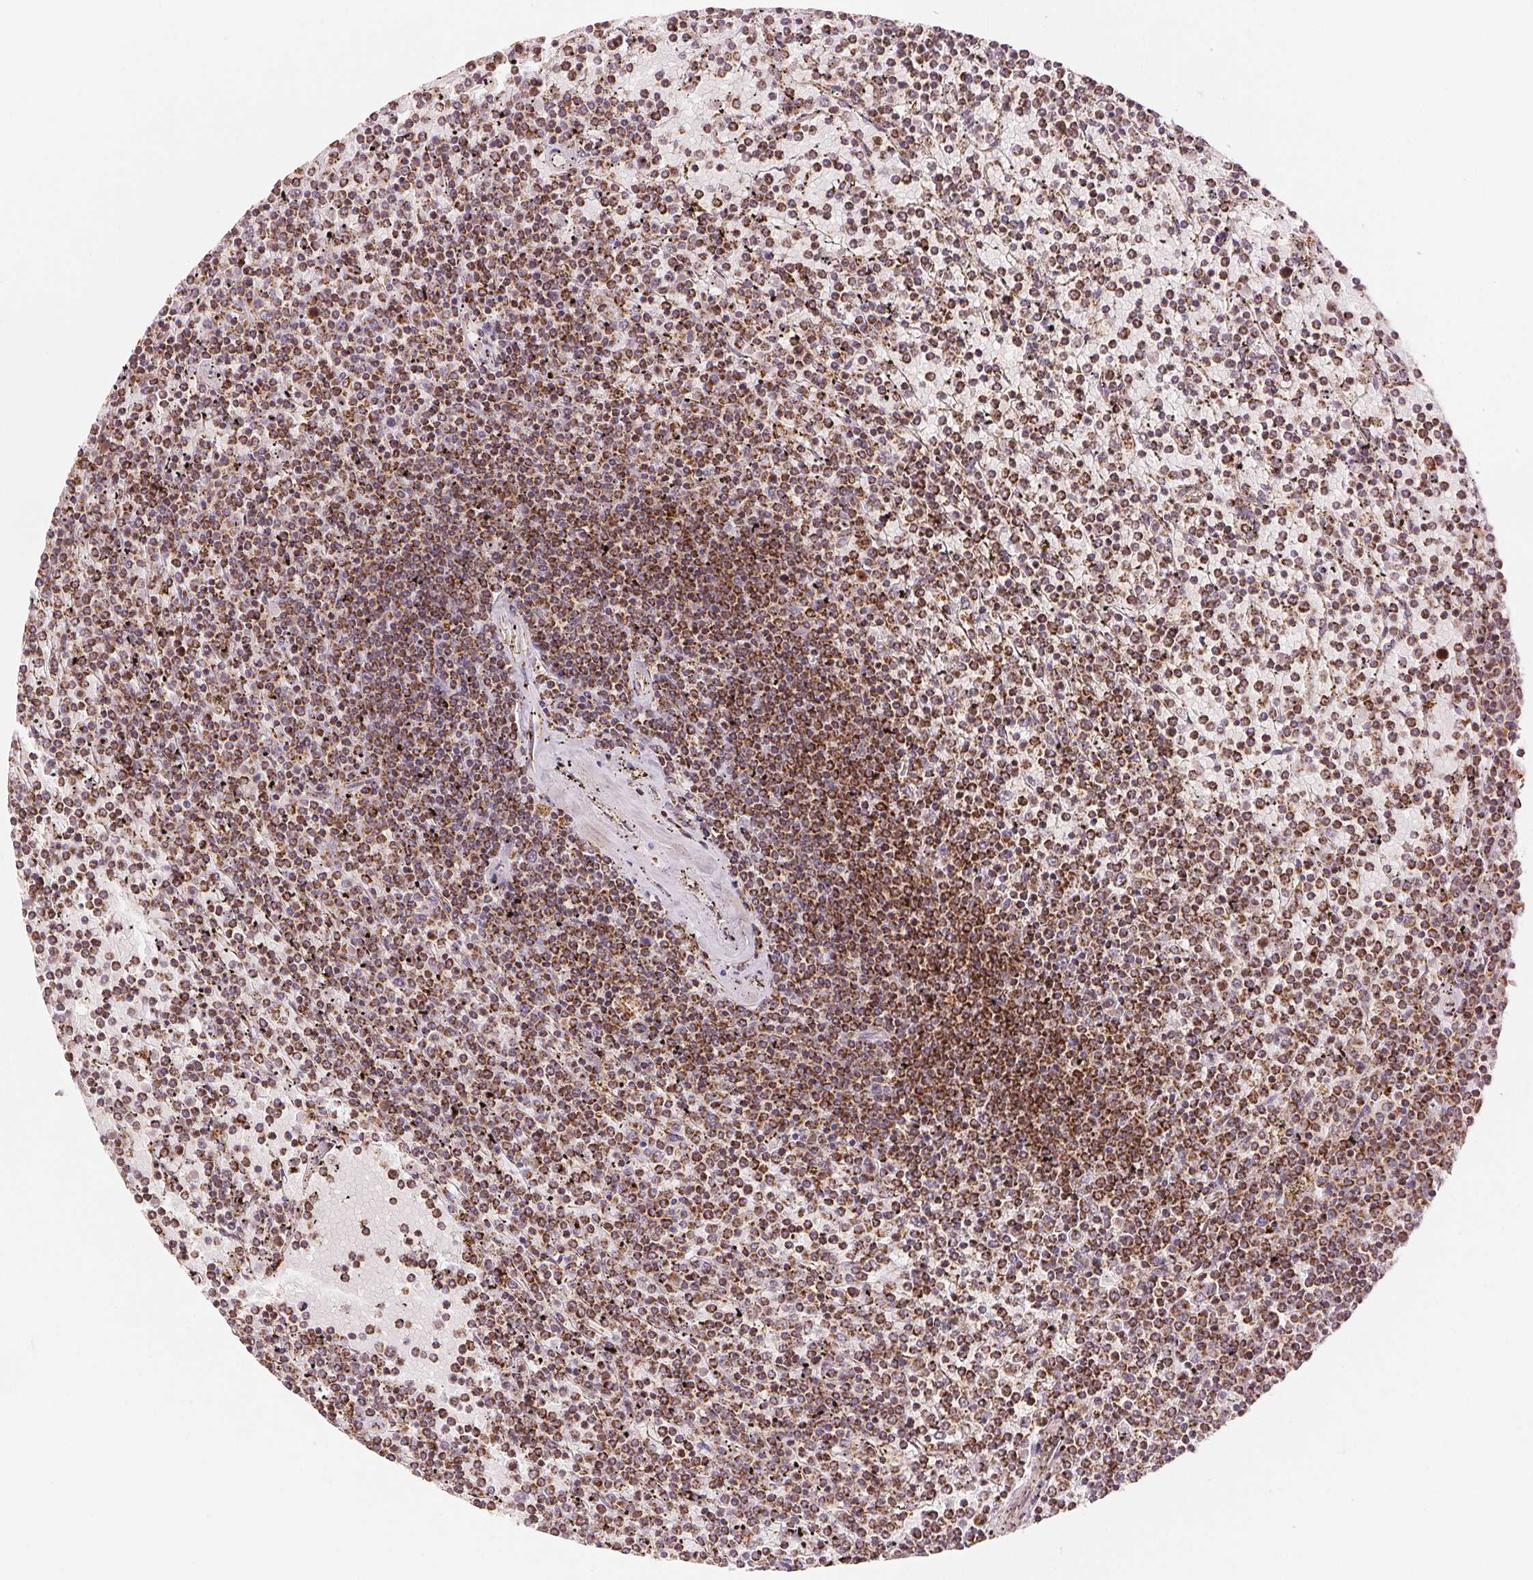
{"staining": {"intensity": "strong", "quantity": ">75%", "location": "cytoplasmic/membranous"}, "tissue": "lymphoma", "cell_type": "Tumor cells", "image_type": "cancer", "snomed": [{"axis": "morphology", "description": "Malignant lymphoma, non-Hodgkin's type, Low grade"}, {"axis": "topography", "description": "Spleen"}], "caption": "IHC histopathology image of neoplastic tissue: human lymphoma stained using immunohistochemistry displays high levels of strong protein expression localized specifically in the cytoplasmic/membranous of tumor cells, appearing as a cytoplasmic/membranous brown color.", "gene": "SDHB", "patient": {"sex": "female", "age": 77}}